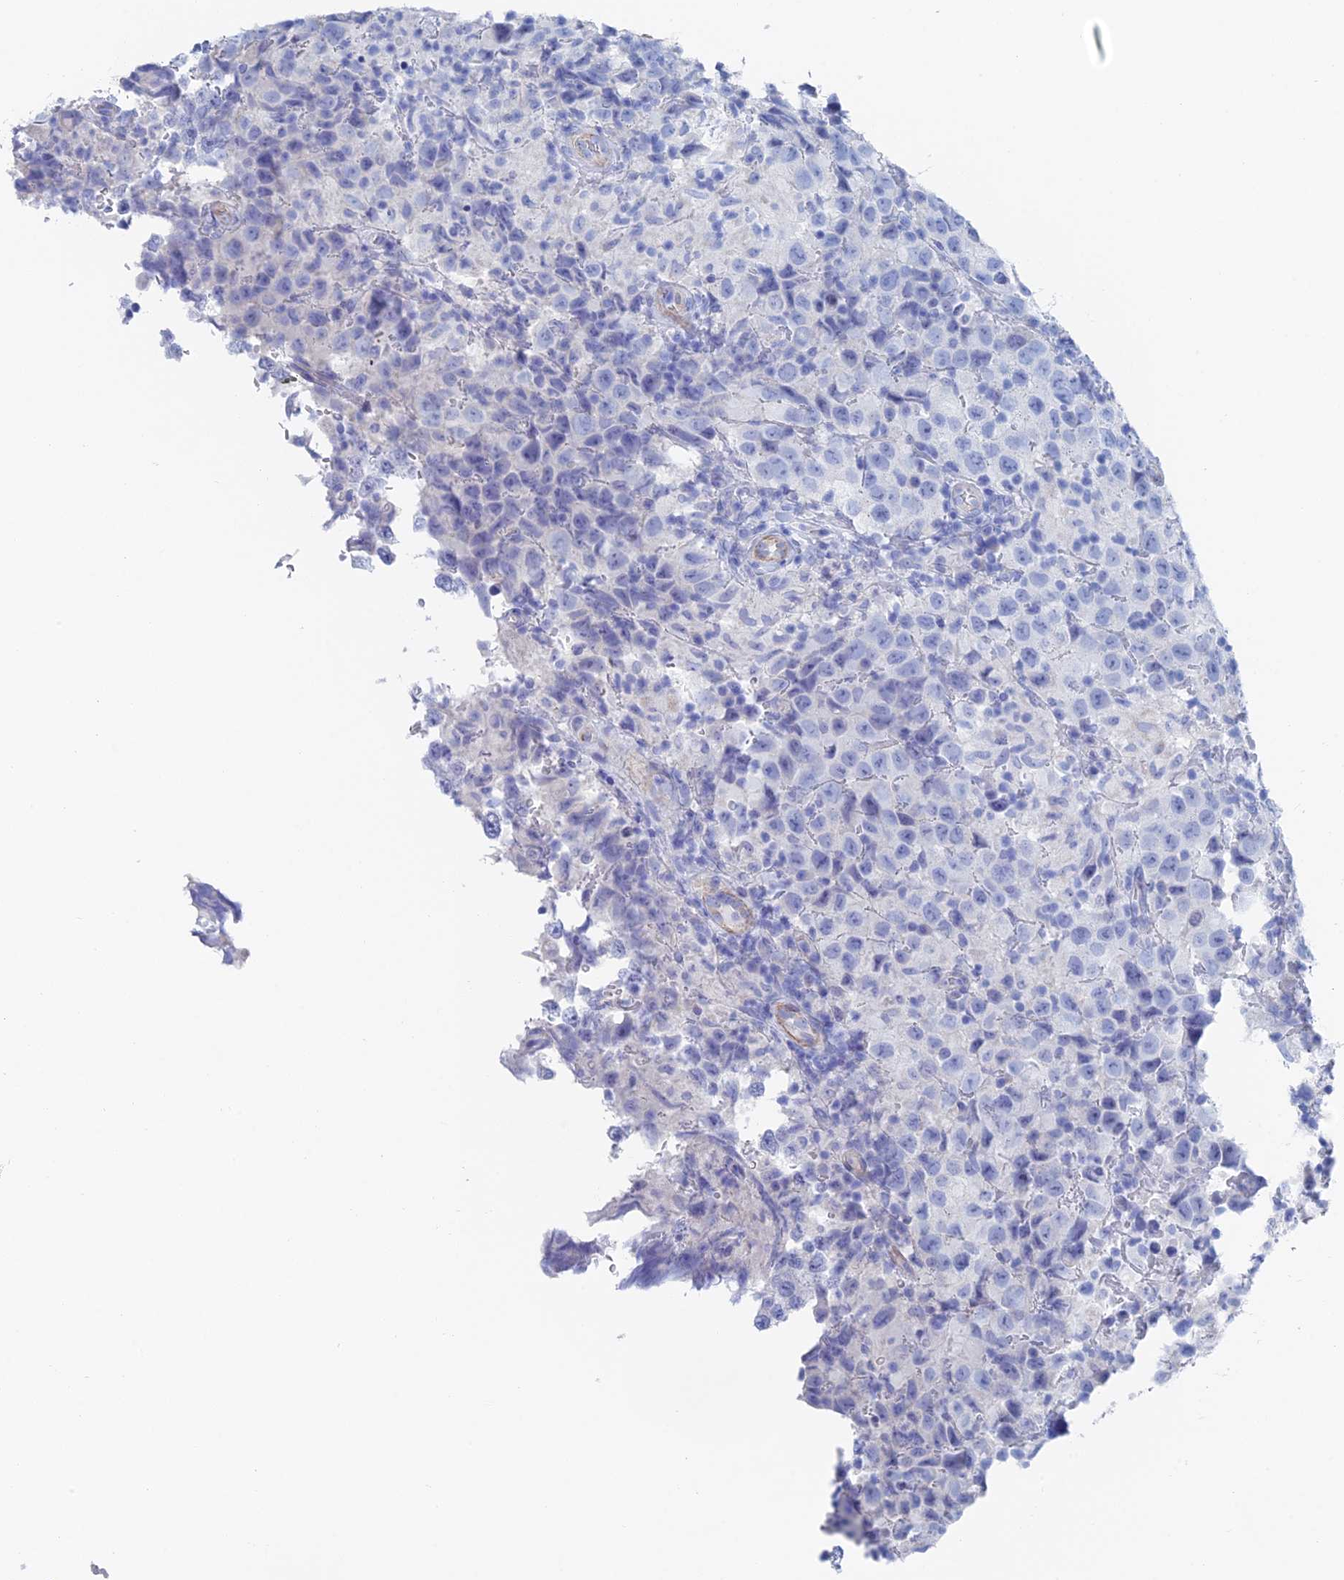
{"staining": {"intensity": "negative", "quantity": "none", "location": "none"}, "tissue": "testis cancer", "cell_type": "Tumor cells", "image_type": "cancer", "snomed": [{"axis": "morphology", "description": "Seminoma, NOS"}, {"axis": "morphology", "description": "Carcinoma, Embryonal, NOS"}, {"axis": "topography", "description": "Testis"}], "caption": "Testis embryonal carcinoma was stained to show a protein in brown. There is no significant expression in tumor cells.", "gene": "KCNK18", "patient": {"sex": "male", "age": 41}}